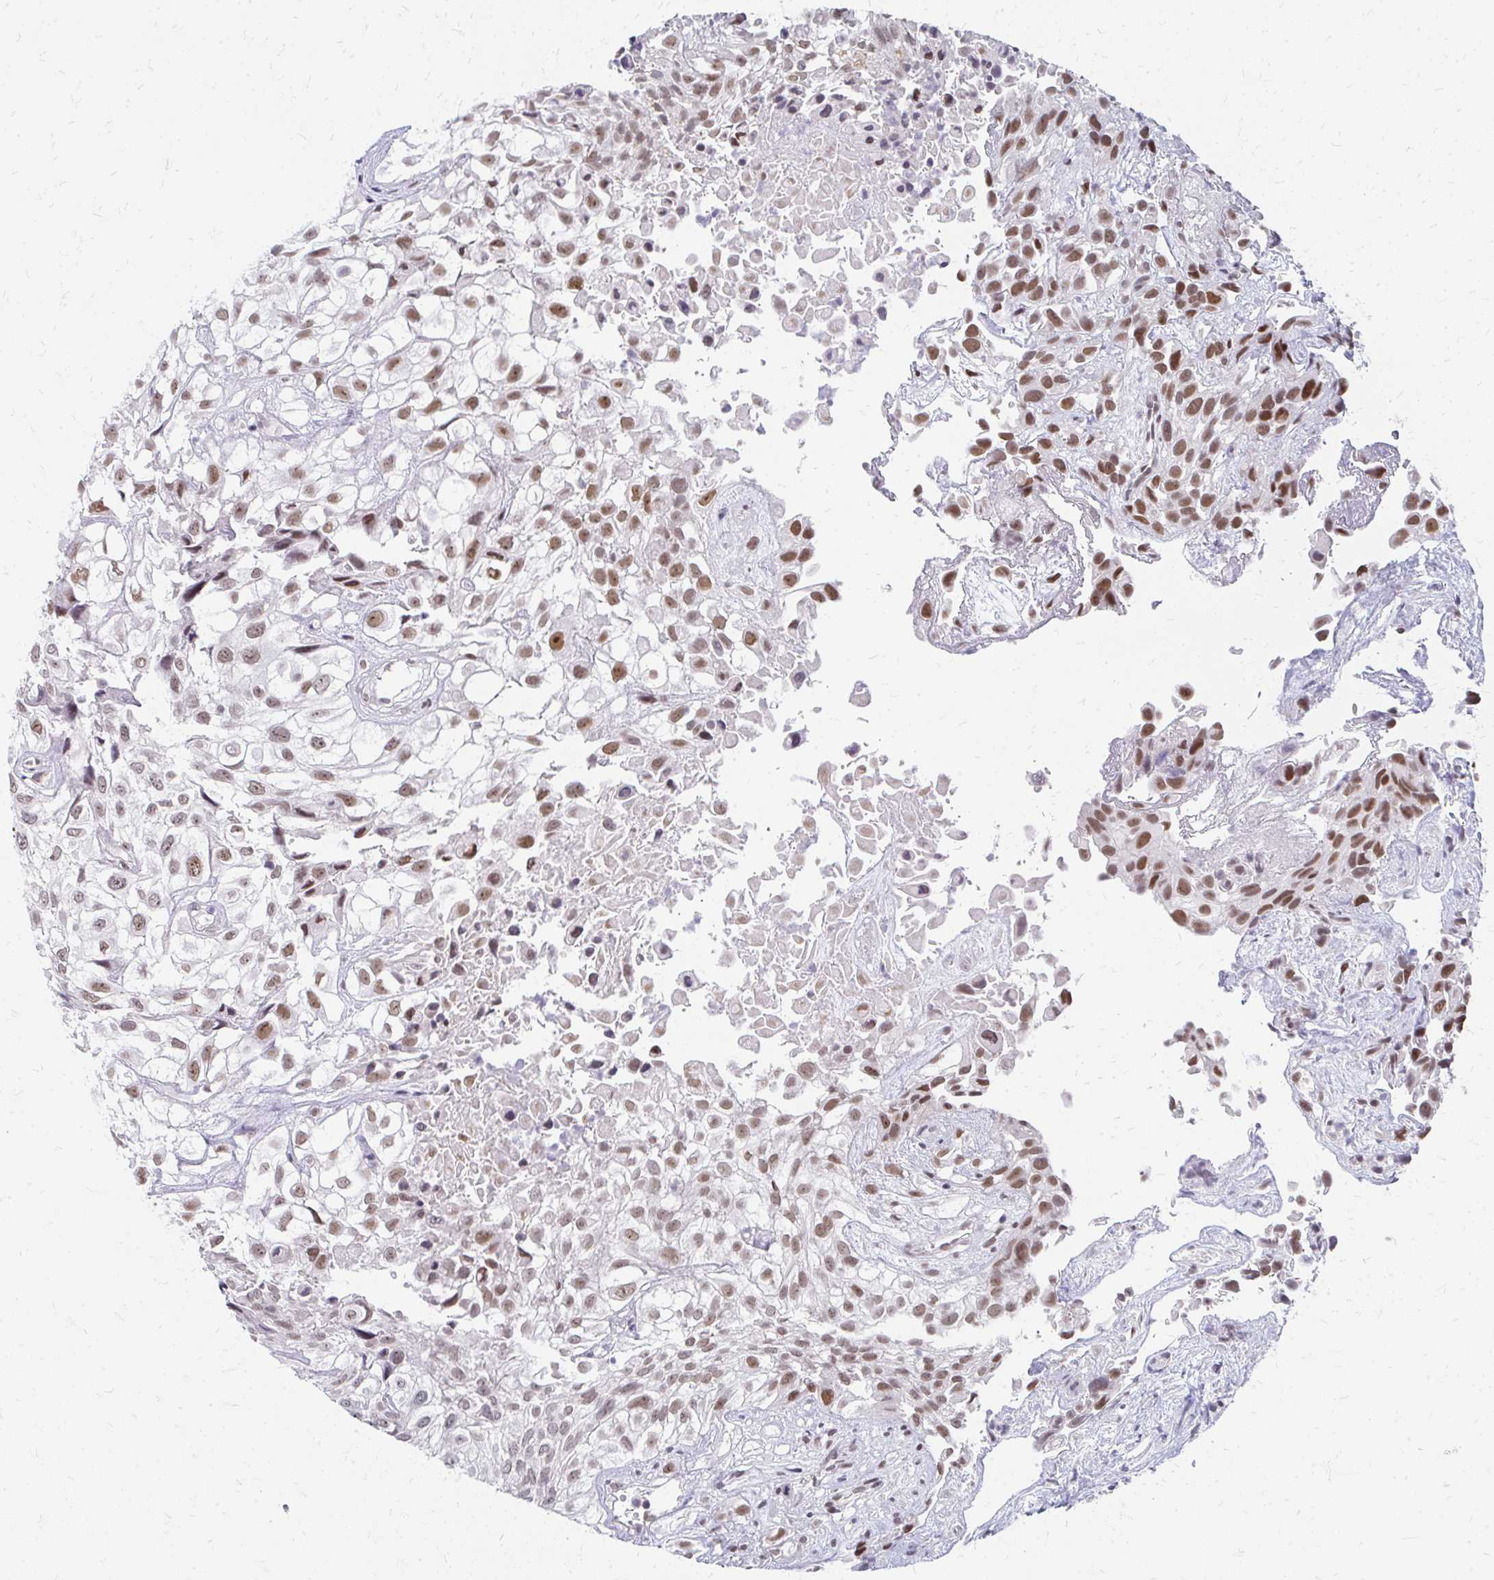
{"staining": {"intensity": "moderate", "quantity": ">75%", "location": "nuclear"}, "tissue": "urothelial cancer", "cell_type": "Tumor cells", "image_type": "cancer", "snomed": [{"axis": "morphology", "description": "Urothelial carcinoma, High grade"}, {"axis": "topography", "description": "Urinary bladder"}], "caption": "This is an image of IHC staining of urothelial cancer, which shows moderate staining in the nuclear of tumor cells.", "gene": "GTF2H1", "patient": {"sex": "male", "age": 56}}